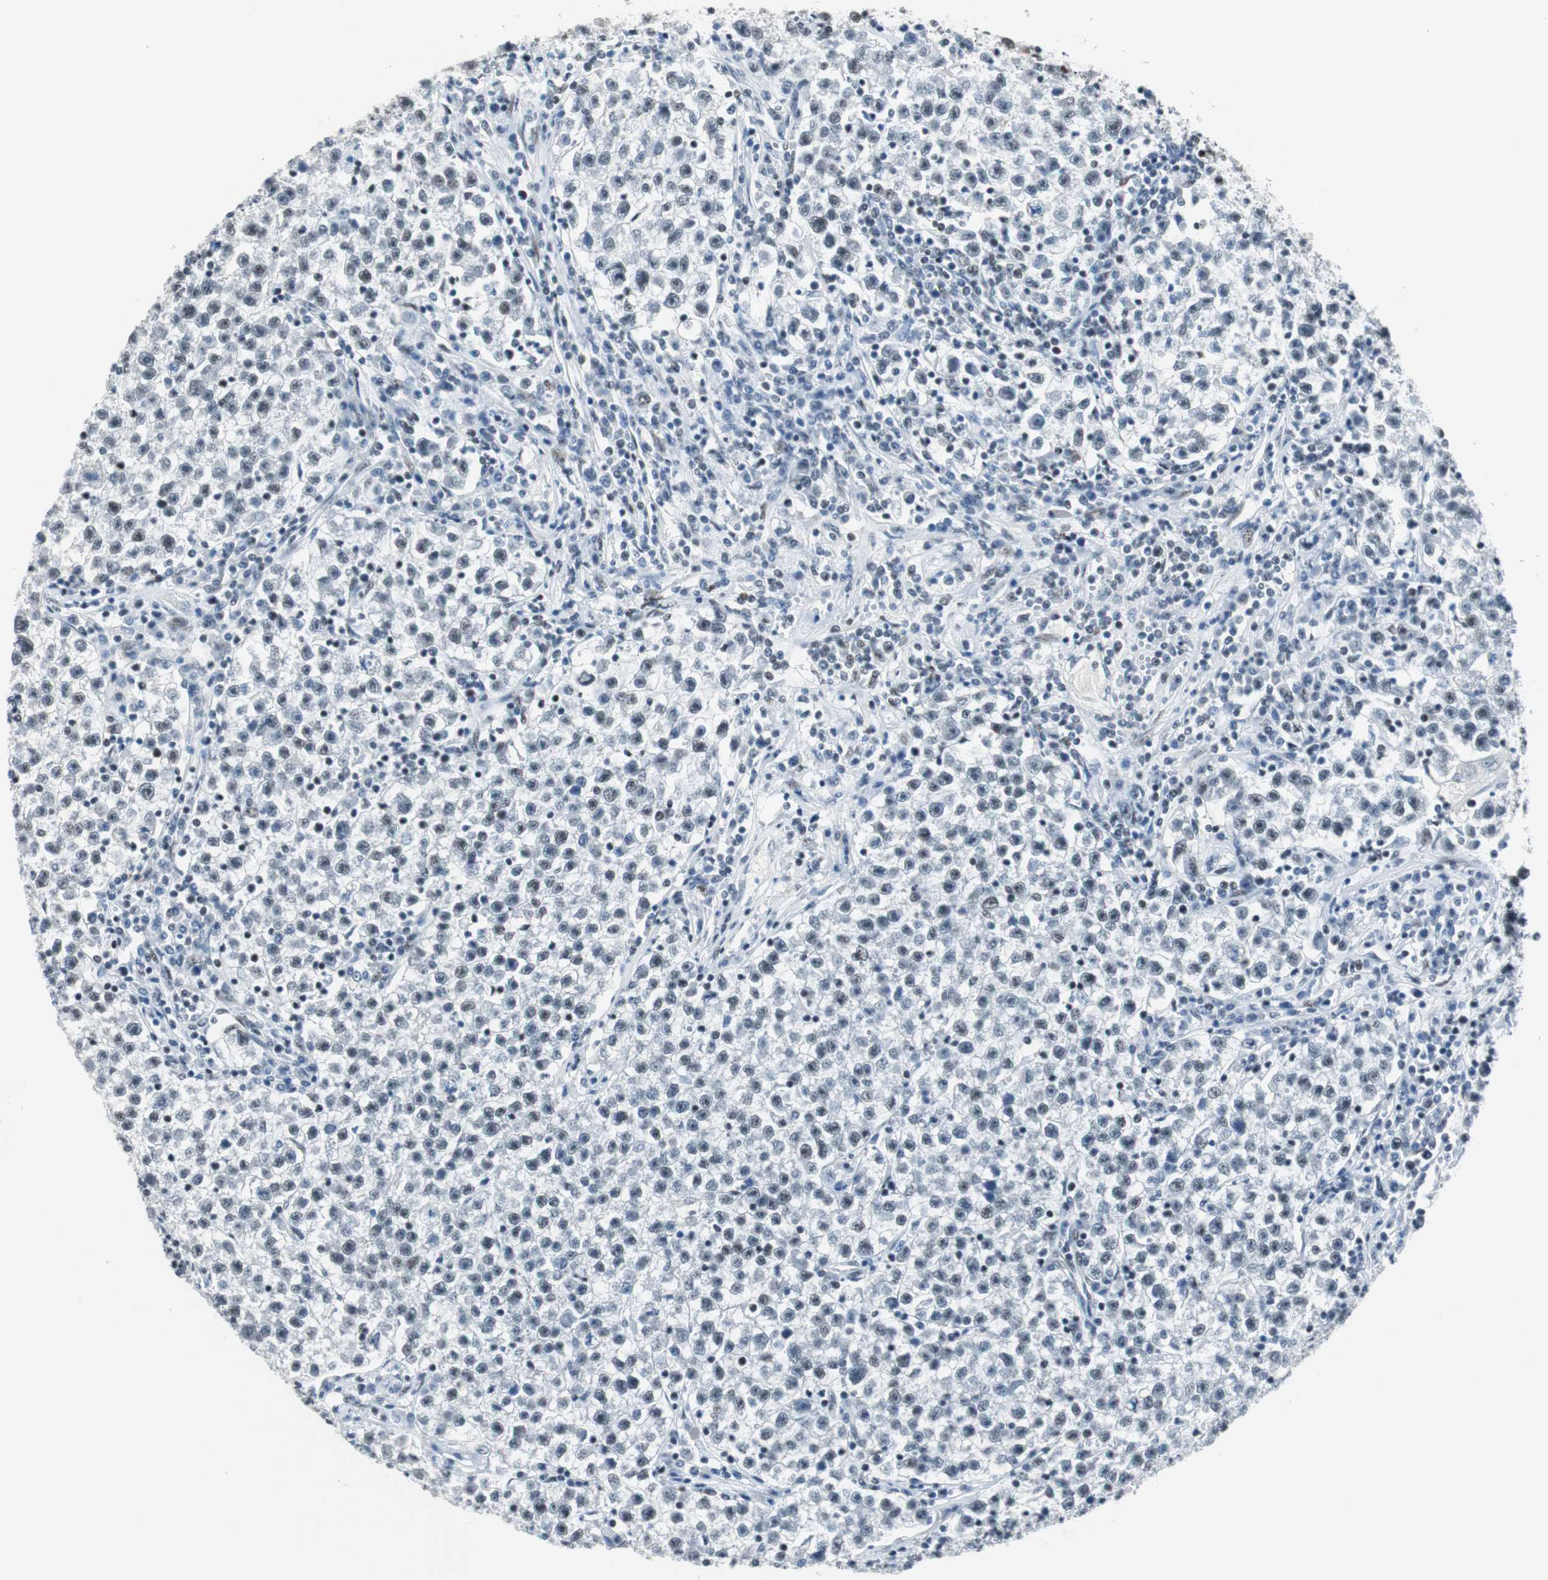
{"staining": {"intensity": "negative", "quantity": "none", "location": "none"}, "tissue": "testis cancer", "cell_type": "Tumor cells", "image_type": "cancer", "snomed": [{"axis": "morphology", "description": "Seminoma, NOS"}, {"axis": "topography", "description": "Testis"}], "caption": "DAB immunohistochemical staining of human testis cancer reveals no significant staining in tumor cells.", "gene": "HDAC3", "patient": {"sex": "male", "age": 22}}